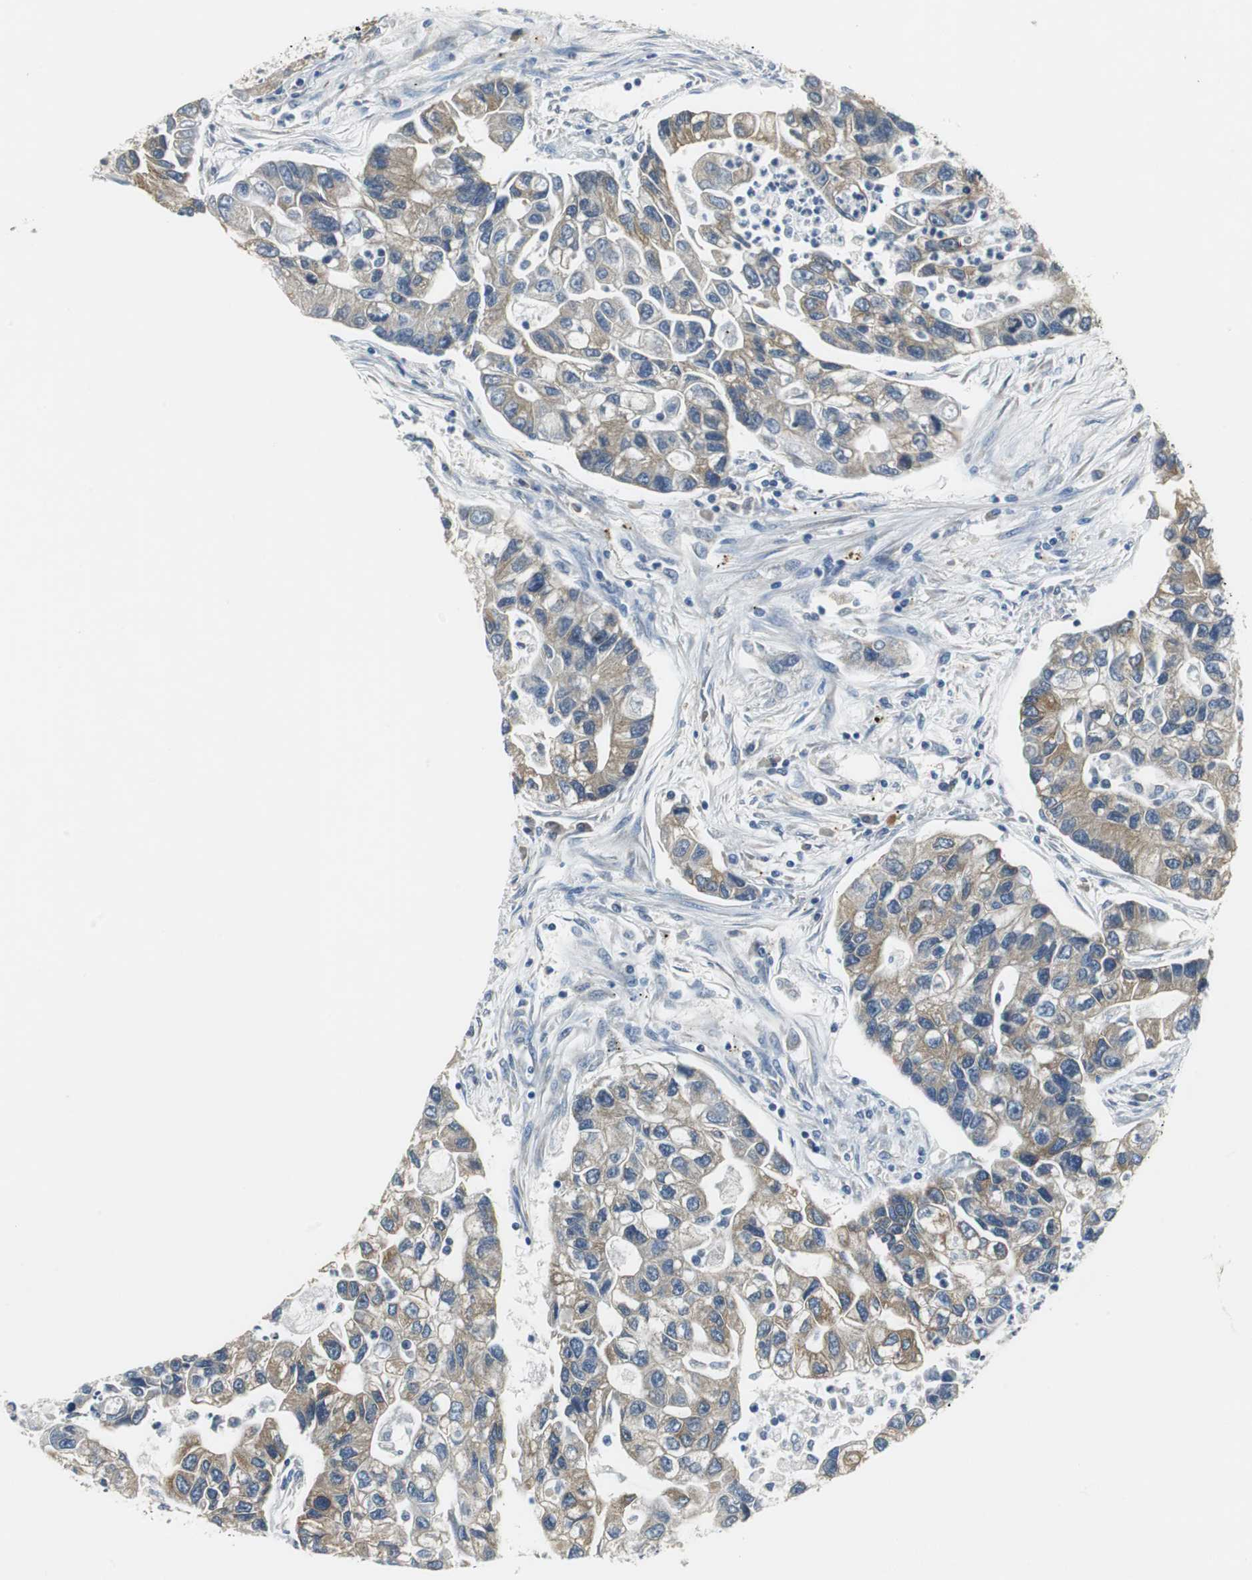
{"staining": {"intensity": "moderate", "quantity": ">75%", "location": "cytoplasmic/membranous"}, "tissue": "lung cancer", "cell_type": "Tumor cells", "image_type": "cancer", "snomed": [{"axis": "morphology", "description": "Adenocarcinoma, NOS"}, {"axis": "topography", "description": "Lung"}], "caption": "Human adenocarcinoma (lung) stained with a protein marker shows moderate staining in tumor cells.", "gene": "FADS2", "patient": {"sex": "female", "age": 51}}